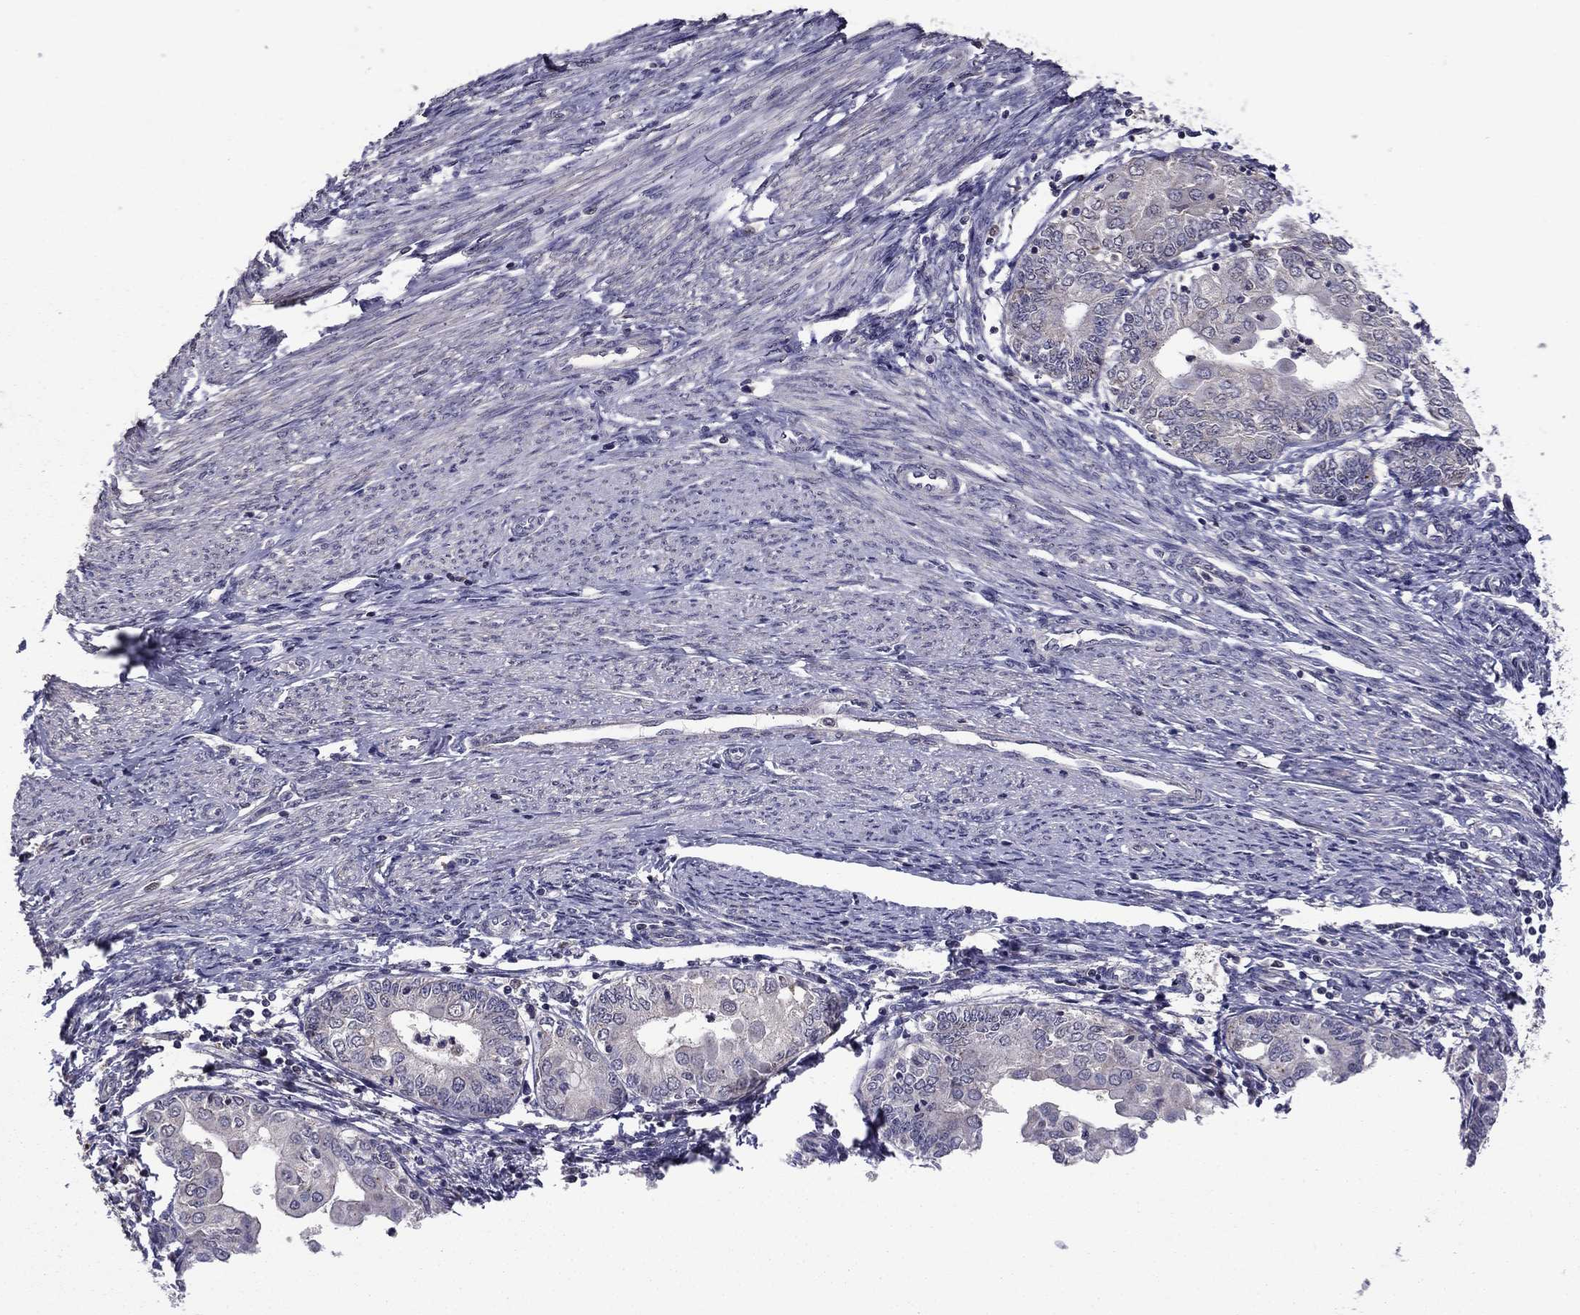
{"staining": {"intensity": "negative", "quantity": "none", "location": "none"}, "tissue": "endometrial cancer", "cell_type": "Tumor cells", "image_type": "cancer", "snomed": [{"axis": "morphology", "description": "Adenocarcinoma, NOS"}, {"axis": "topography", "description": "Endometrium"}], "caption": "Immunohistochemistry (IHC) photomicrograph of adenocarcinoma (endometrial) stained for a protein (brown), which shows no staining in tumor cells.", "gene": "HCN1", "patient": {"sex": "female", "age": 68}}